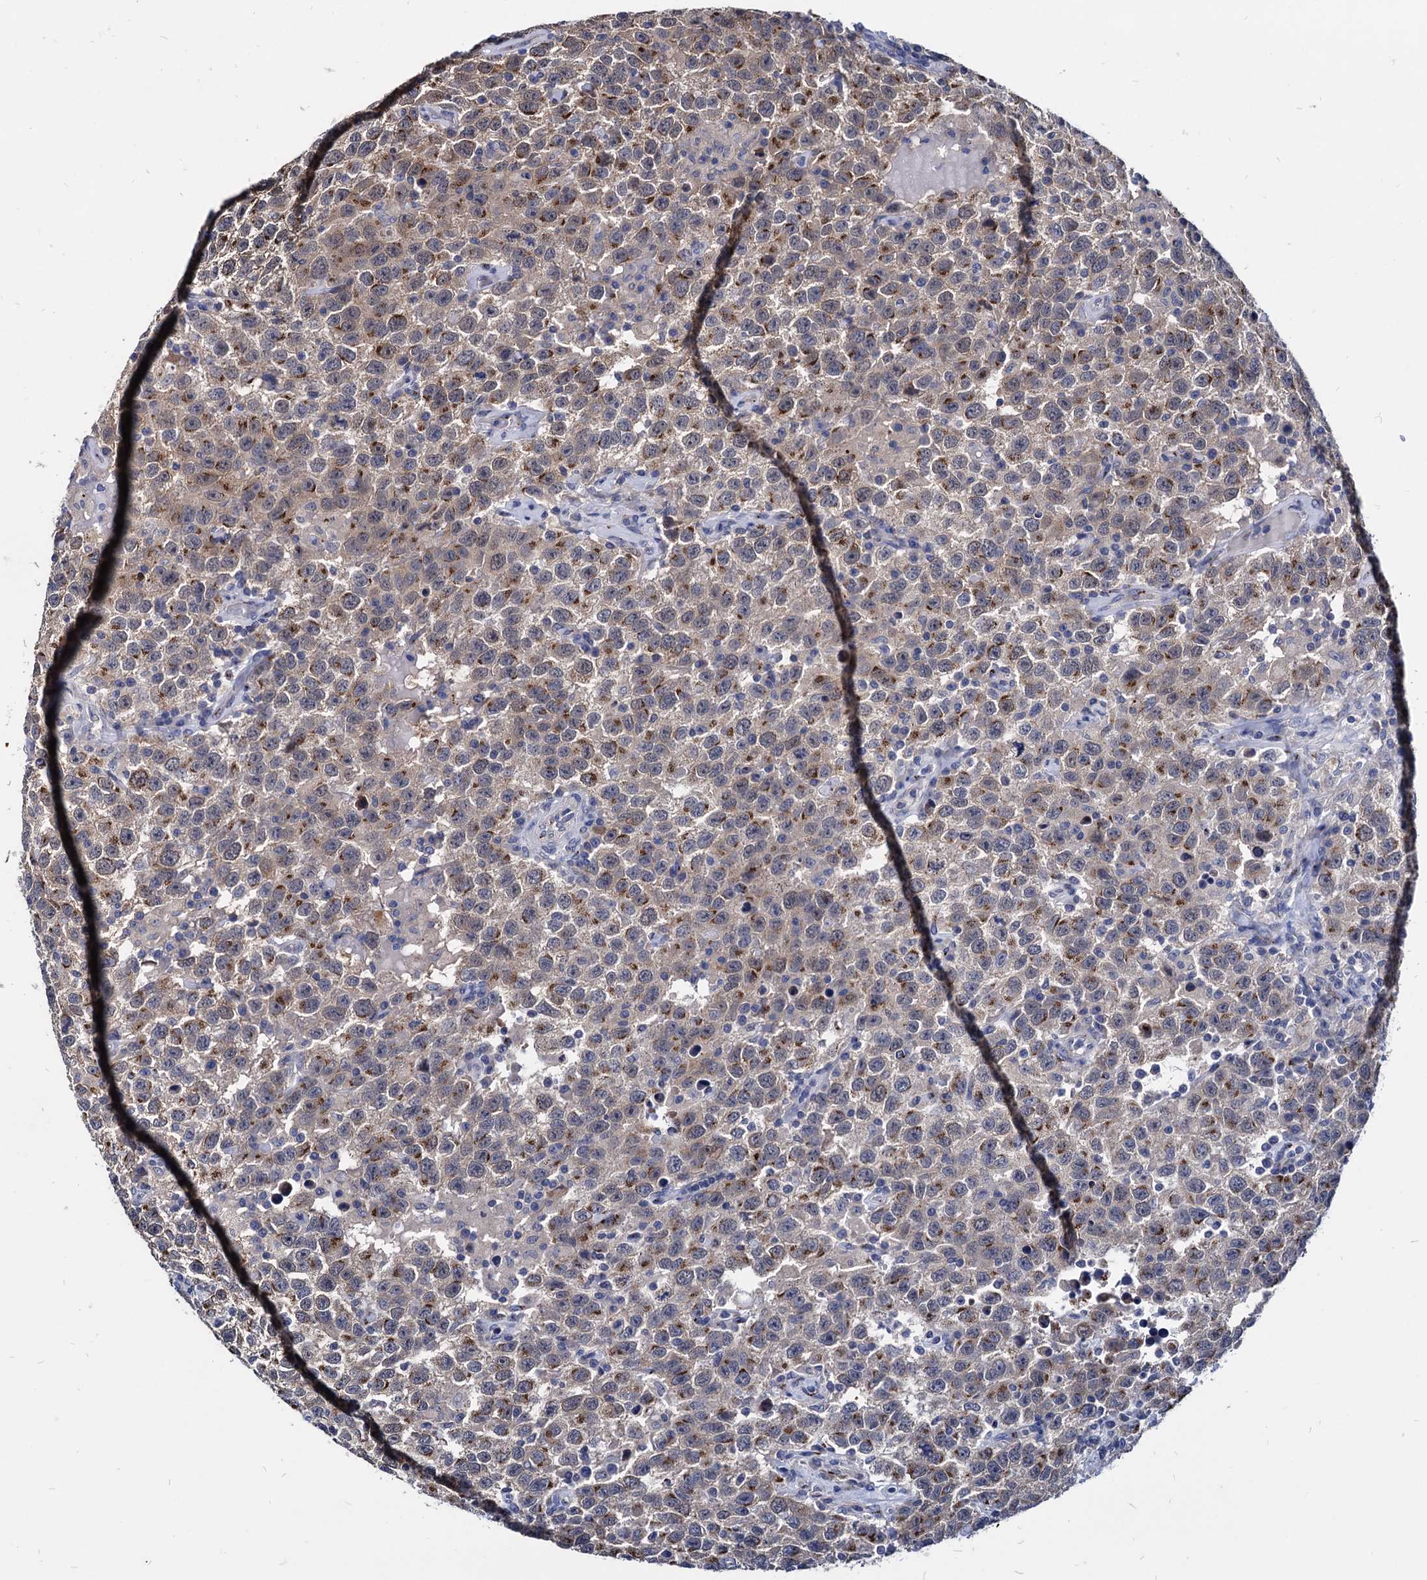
{"staining": {"intensity": "moderate", "quantity": ">75%", "location": "cytoplasmic/membranous"}, "tissue": "testis cancer", "cell_type": "Tumor cells", "image_type": "cancer", "snomed": [{"axis": "morphology", "description": "Seminoma, NOS"}, {"axis": "topography", "description": "Testis"}], "caption": "Immunohistochemical staining of seminoma (testis) reveals moderate cytoplasmic/membranous protein positivity in approximately >75% of tumor cells.", "gene": "ESD", "patient": {"sex": "male", "age": 41}}